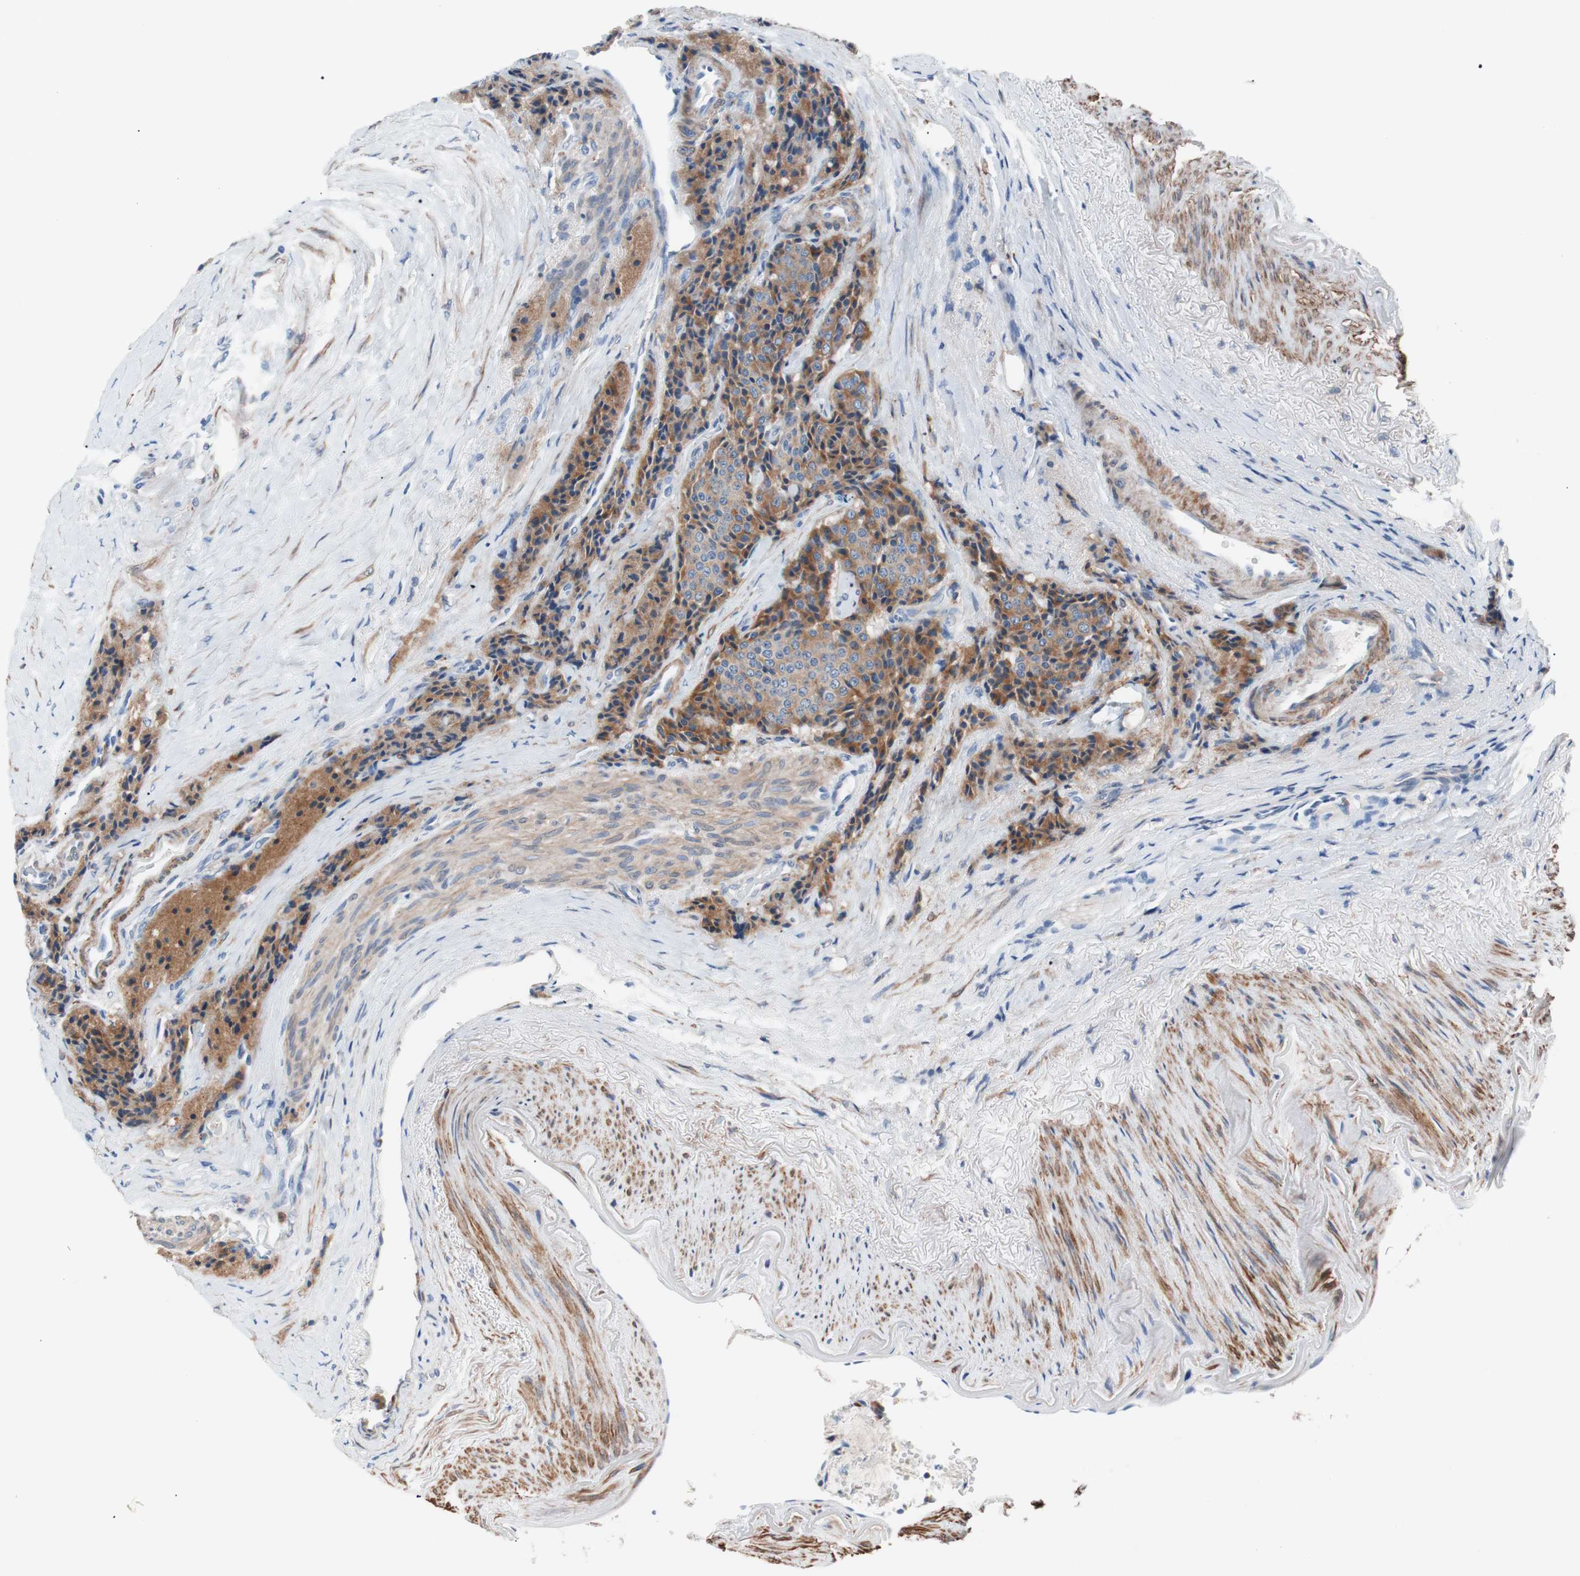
{"staining": {"intensity": "moderate", "quantity": ">75%", "location": "cytoplasmic/membranous"}, "tissue": "carcinoid", "cell_type": "Tumor cells", "image_type": "cancer", "snomed": [{"axis": "morphology", "description": "Carcinoid, malignant, NOS"}, {"axis": "topography", "description": "Colon"}], "caption": "Protein staining displays moderate cytoplasmic/membranous expression in about >75% of tumor cells in carcinoid. (Stains: DAB in brown, nuclei in blue, Microscopy: brightfield microscopy at high magnification).", "gene": "LITAF", "patient": {"sex": "female", "age": 61}}